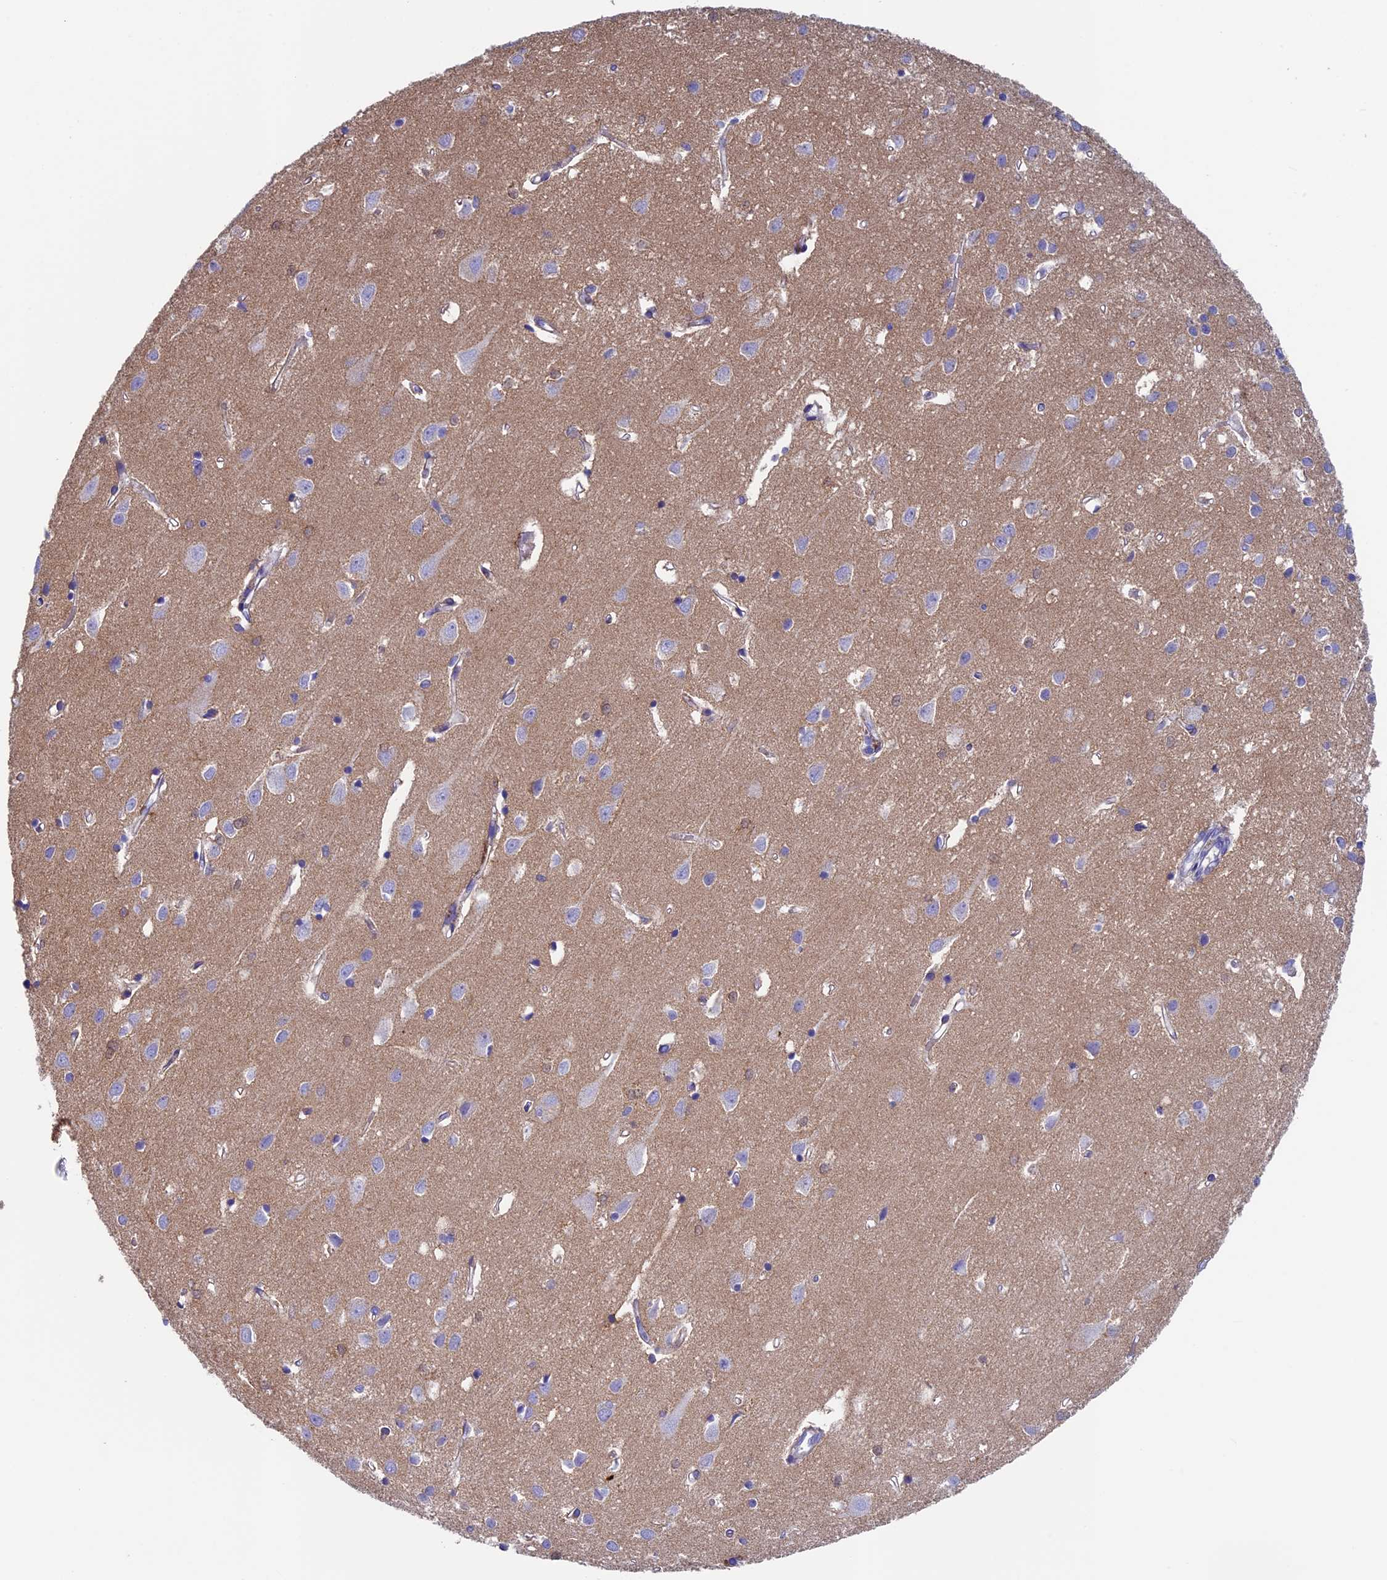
{"staining": {"intensity": "negative", "quantity": "none", "location": "none"}, "tissue": "cerebral cortex", "cell_type": "Endothelial cells", "image_type": "normal", "snomed": [{"axis": "morphology", "description": "Normal tissue, NOS"}, {"axis": "topography", "description": "Cerebral cortex"}], "caption": "High power microscopy histopathology image of an immunohistochemistry (IHC) photomicrograph of normal cerebral cortex, revealing no significant staining in endothelial cells.", "gene": "SEPTIN1", "patient": {"sex": "female", "age": 64}}